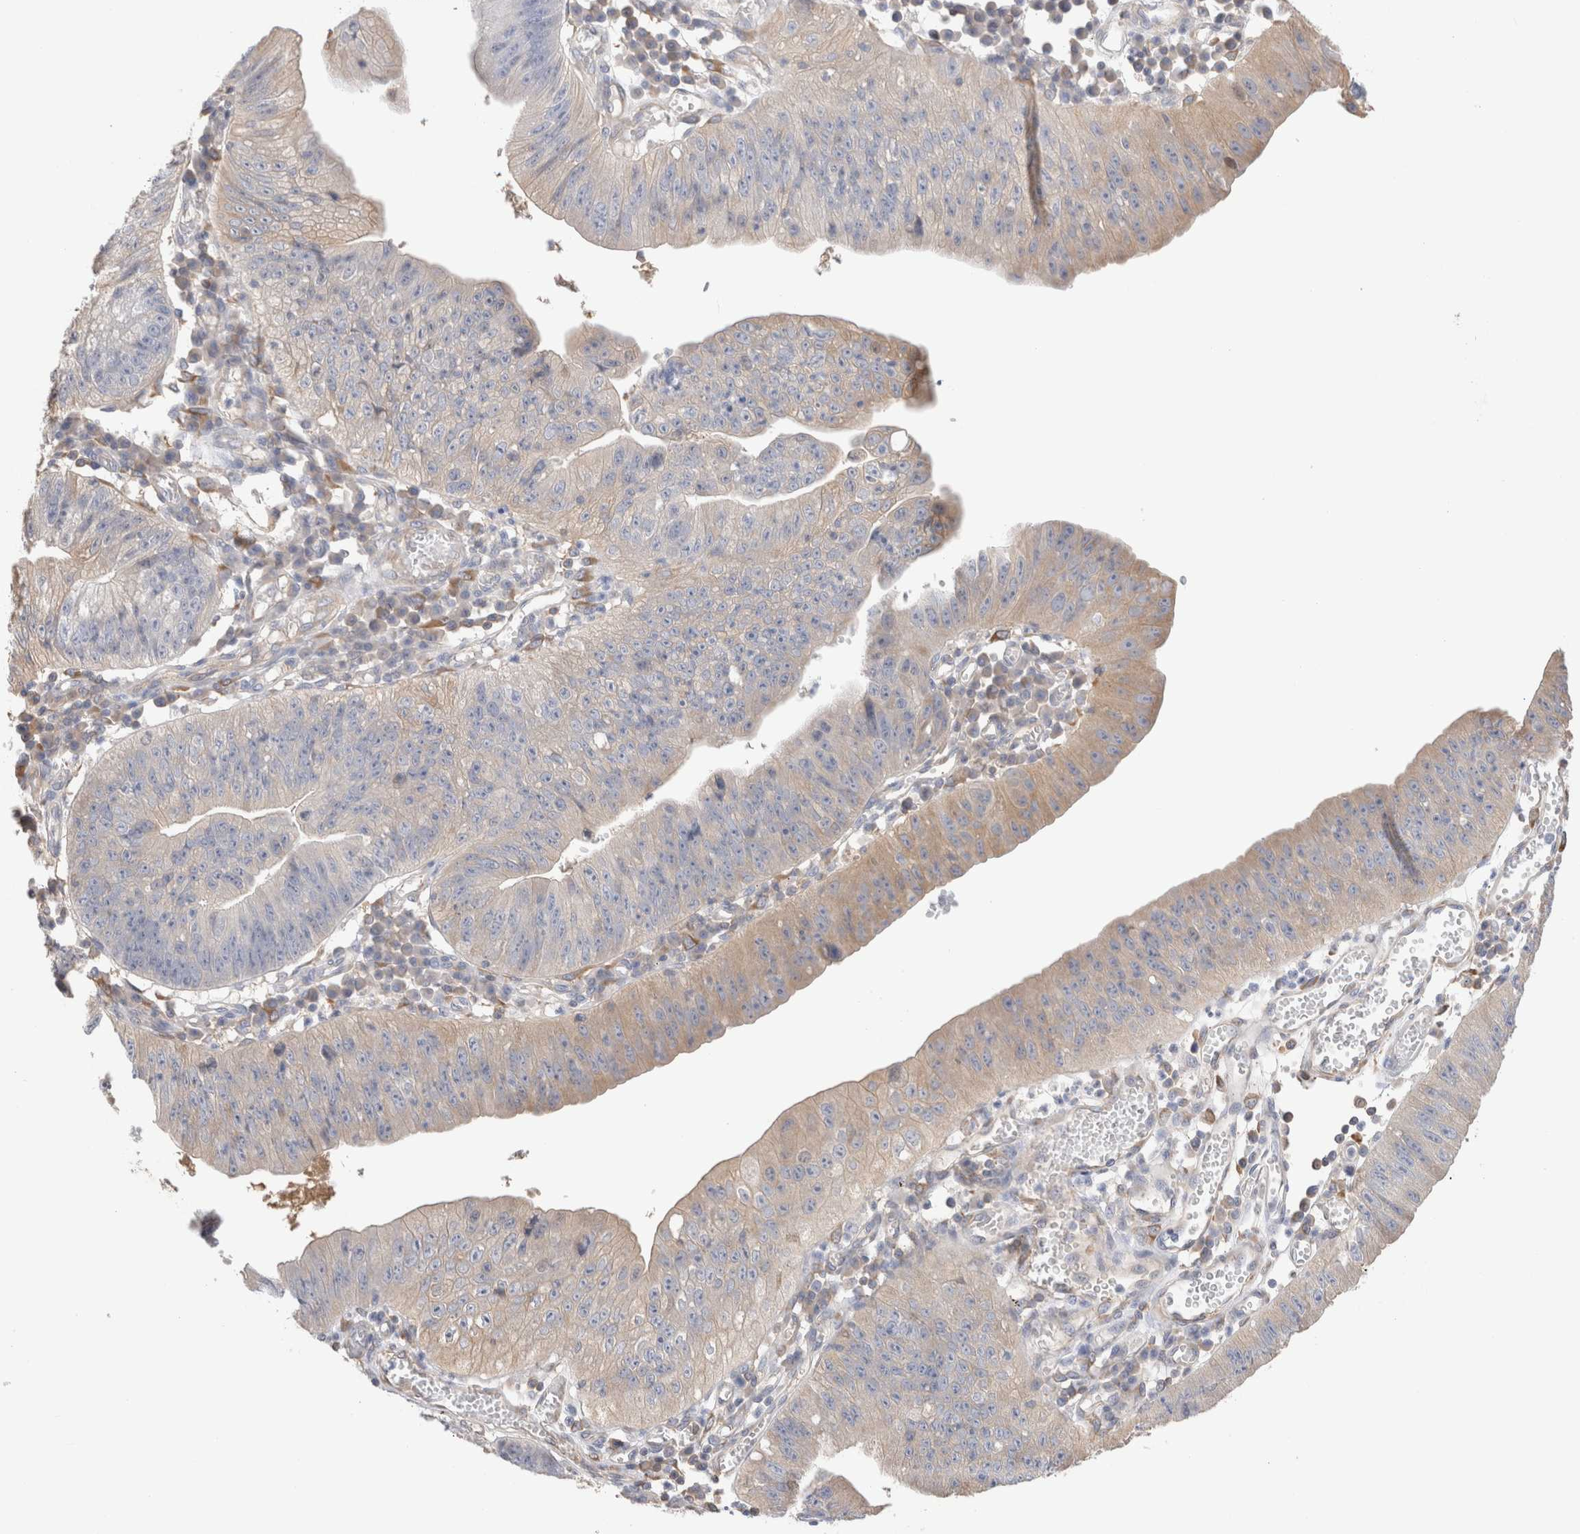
{"staining": {"intensity": "weak", "quantity": "<25%", "location": "cytoplasmic/membranous"}, "tissue": "stomach cancer", "cell_type": "Tumor cells", "image_type": "cancer", "snomed": [{"axis": "morphology", "description": "Adenocarcinoma, NOS"}, {"axis": "topography", "description": "Stomach"}], "caption": "Photomicrograph shows no significant protein positivity in tumor cells of stomach adenocarcinoma. The staining is performed using DAB brown chromogen with nuclei counter-stained in using hematoxylin.", "gene": "CAPN2", "patient": {"sex": "male", "age": 59}}